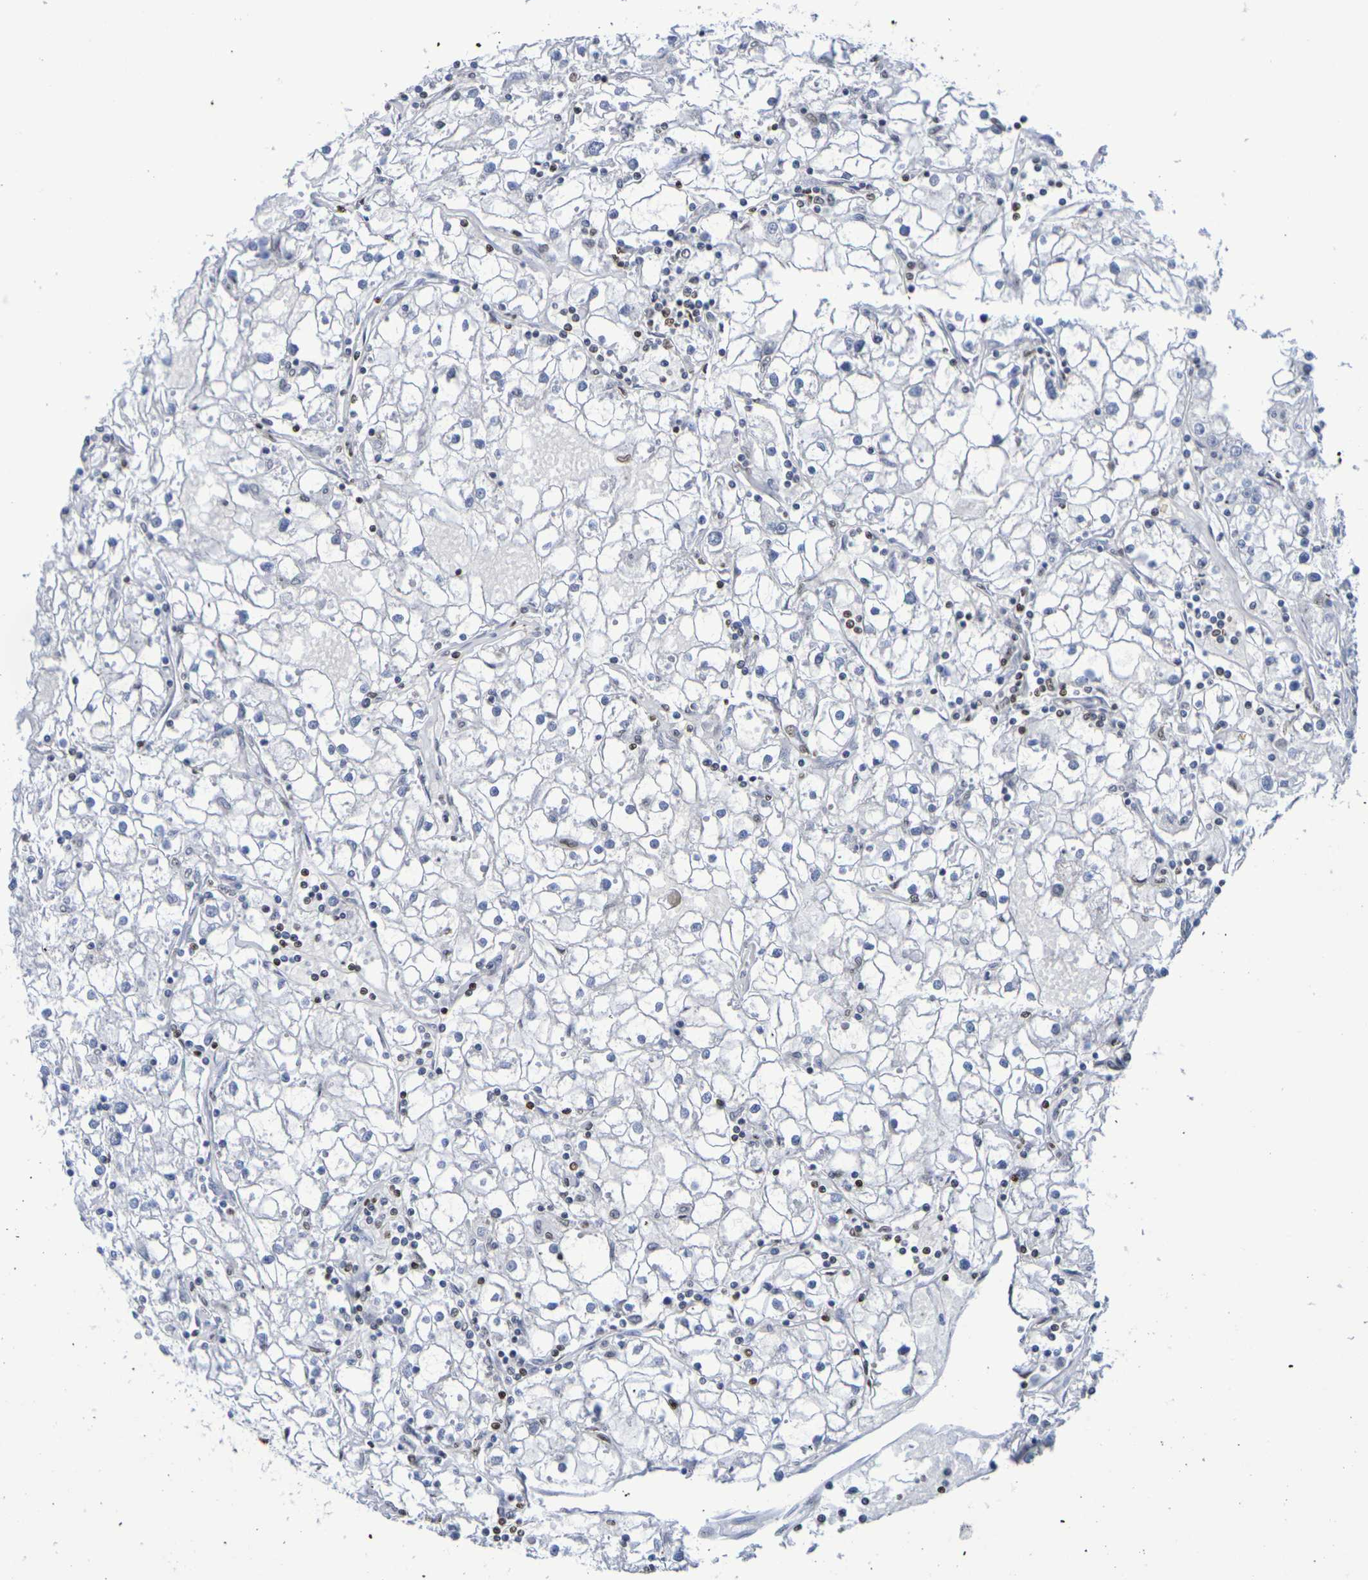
{"staining": {"intensity": "negative", "quantity": "none", "location": "none"}, "tissue": "renal cancer", "cell_type": "Tumor cells", "image_type": "cancer", "snomed": [{"axis": "morphology", "description": "Adenocarcinoma, NOS"}, {"axis": "topography", "description": "Kidney"}], "caption": "Tumor cells show no significant protein positivity in renal adenocarcinoma.", "gene": "H1-5", "patient": {"sex": "male", "age": 56}}